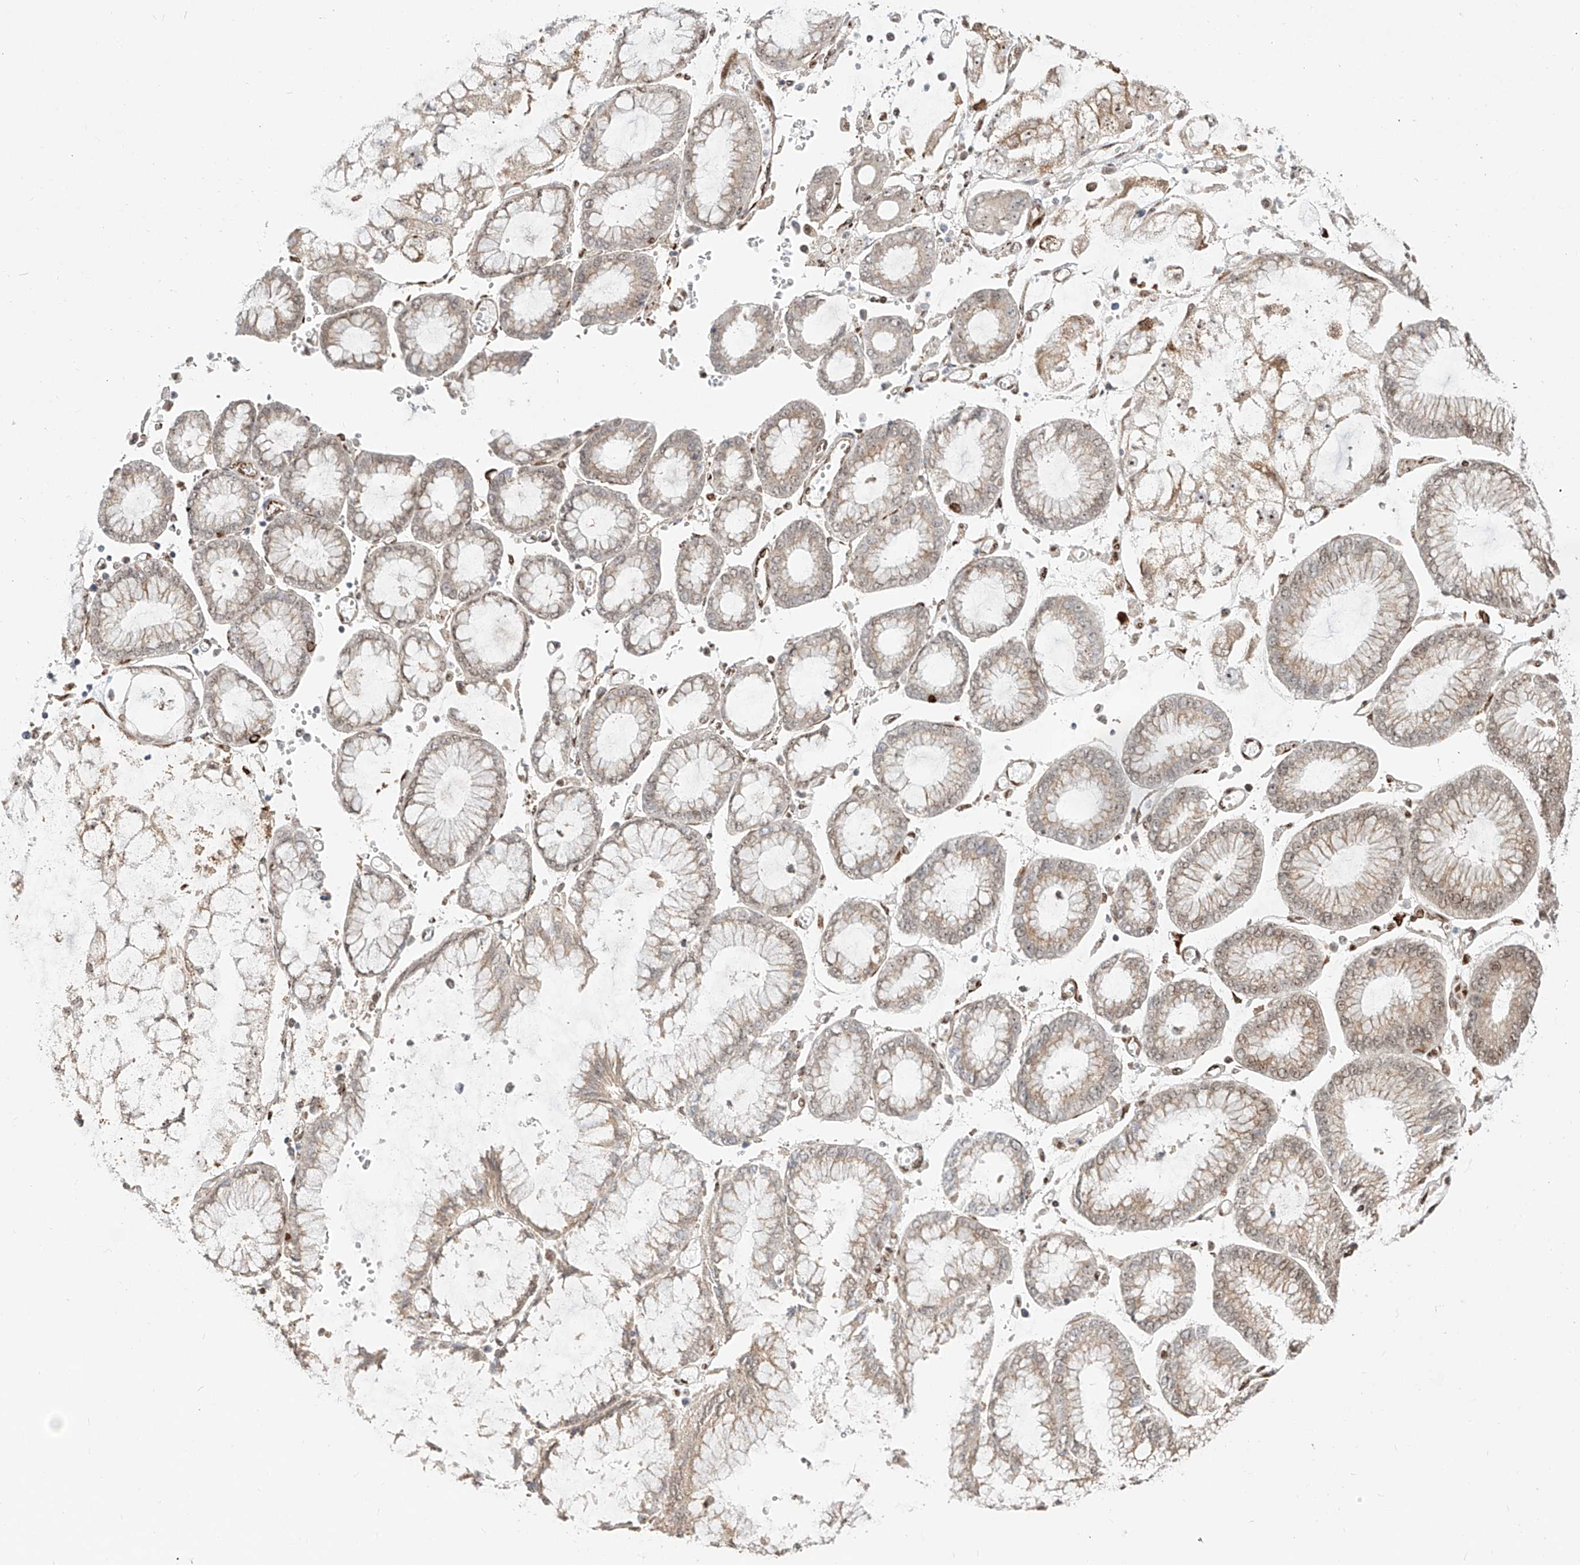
{"staining": {"intensity": "weak", "quantity": "25%-75%", "location": "cytoplasmic/membranous,nuclear"}, "tissue": "stomach cancer", "cell_type": "Tumor cells", "image_type": "cancer", "snomed": [{"axis": "morphology", "description": "Adenocarcinoma, NOS"}, {"axis": "topography", "description": "Stomach"}], "caption": "Protein staining shows weak cytoplasmic/membranous and nuclear staining in approximately 25%-75% of tumor cells in adenocarcinoma (stomach).", "gene": "ZNF710", "patient": {"sex": "male", "age": 76}}